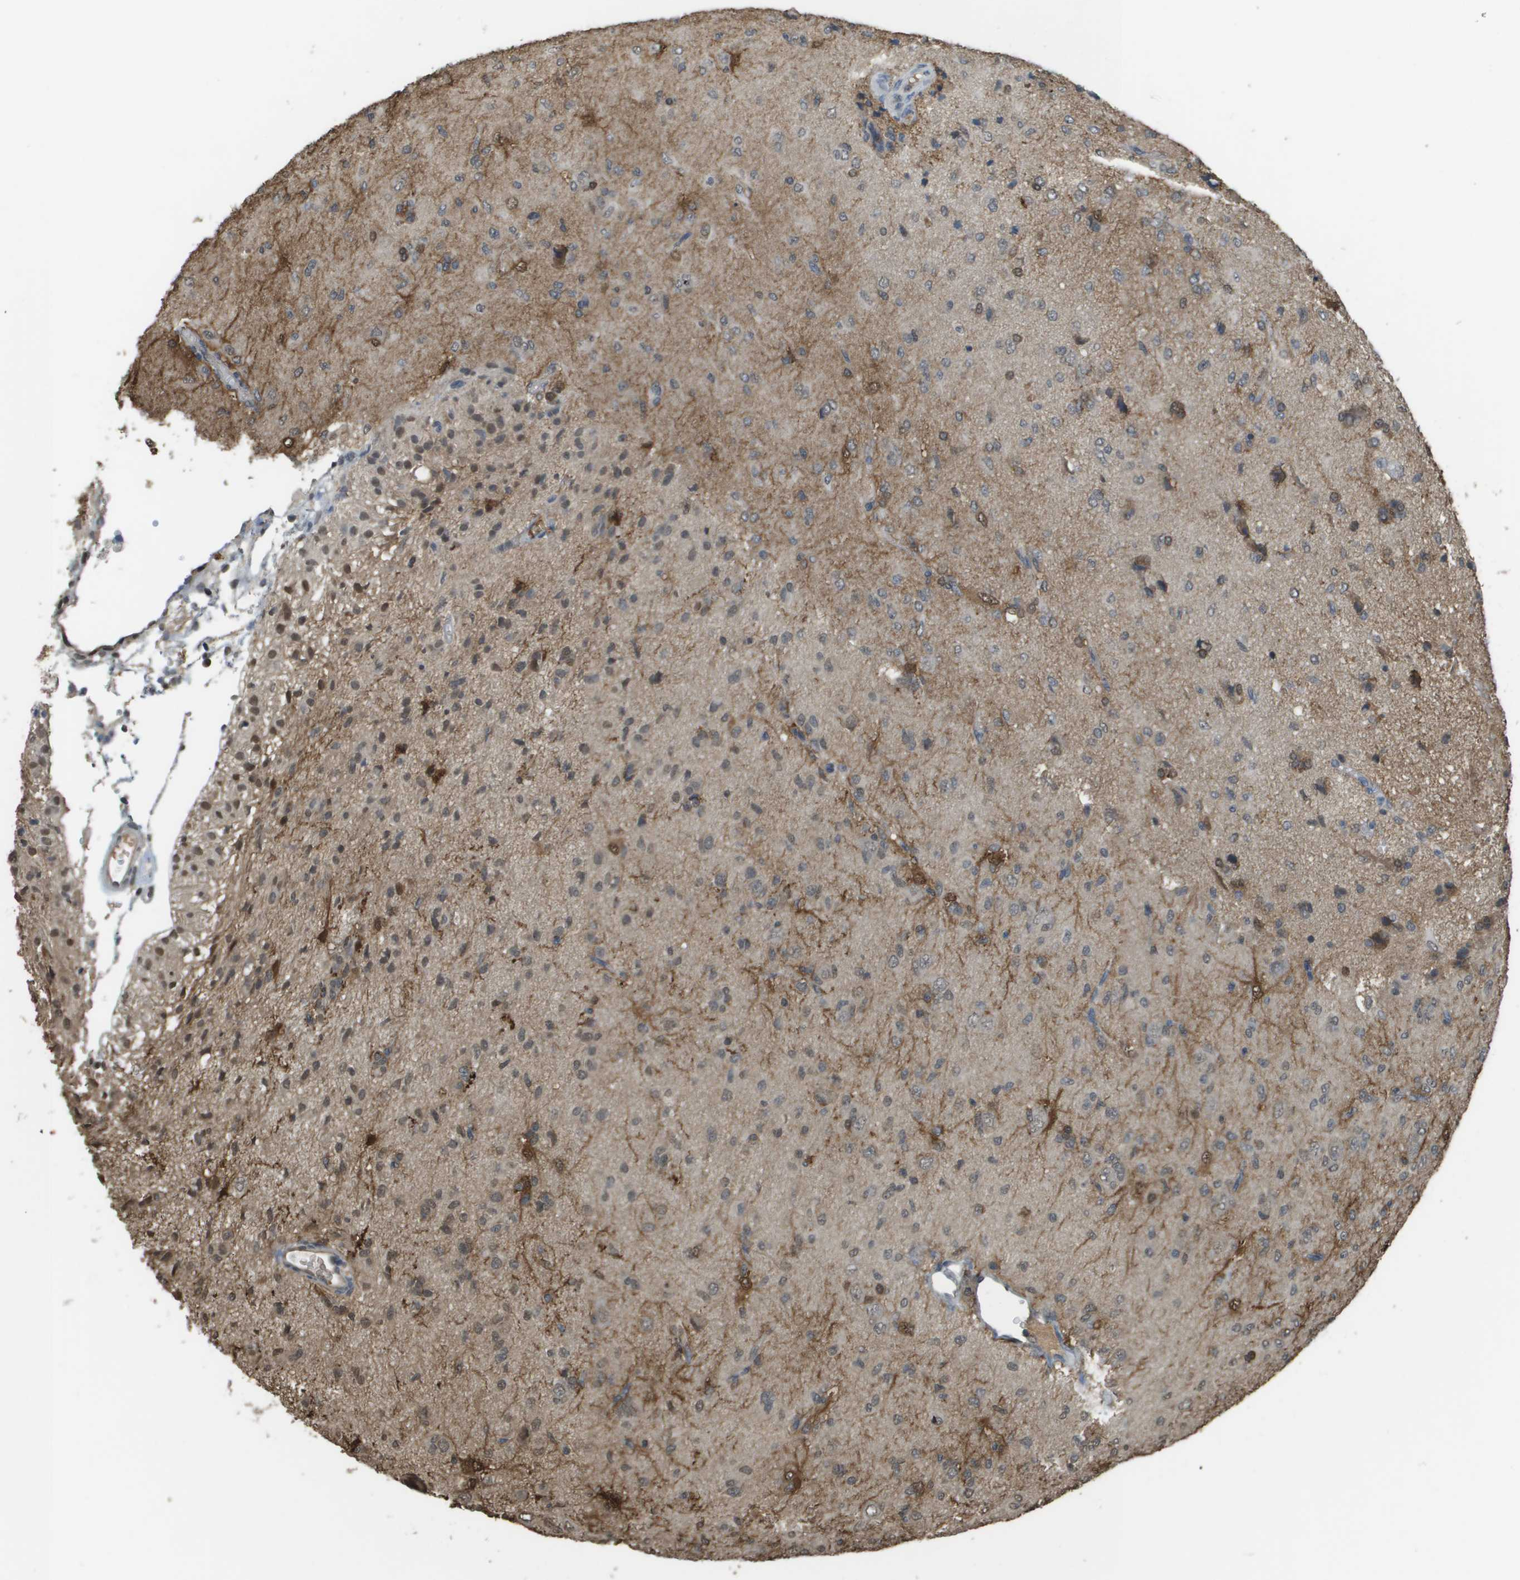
{"staining": {"intensity": "weak", "quantity": "<25%", "location": "cytoplasmic/membranous,nuclear"}, "tissue": "glioma", "cell_type": "Tumor cells", "image_type": "cancer", "snomed": [{"axis": "morphology", "description": "Glioma, malignant, High grade"}, {"axis": "topography", "description": "Brain"}], "caption": "The photomicrograph shows no significant staining in tumor cells of glioma. (IHC, brightfield microscopy, high magnification).", "gene": "NDRG2", "patient": {"sex": "female", "age": 59}}